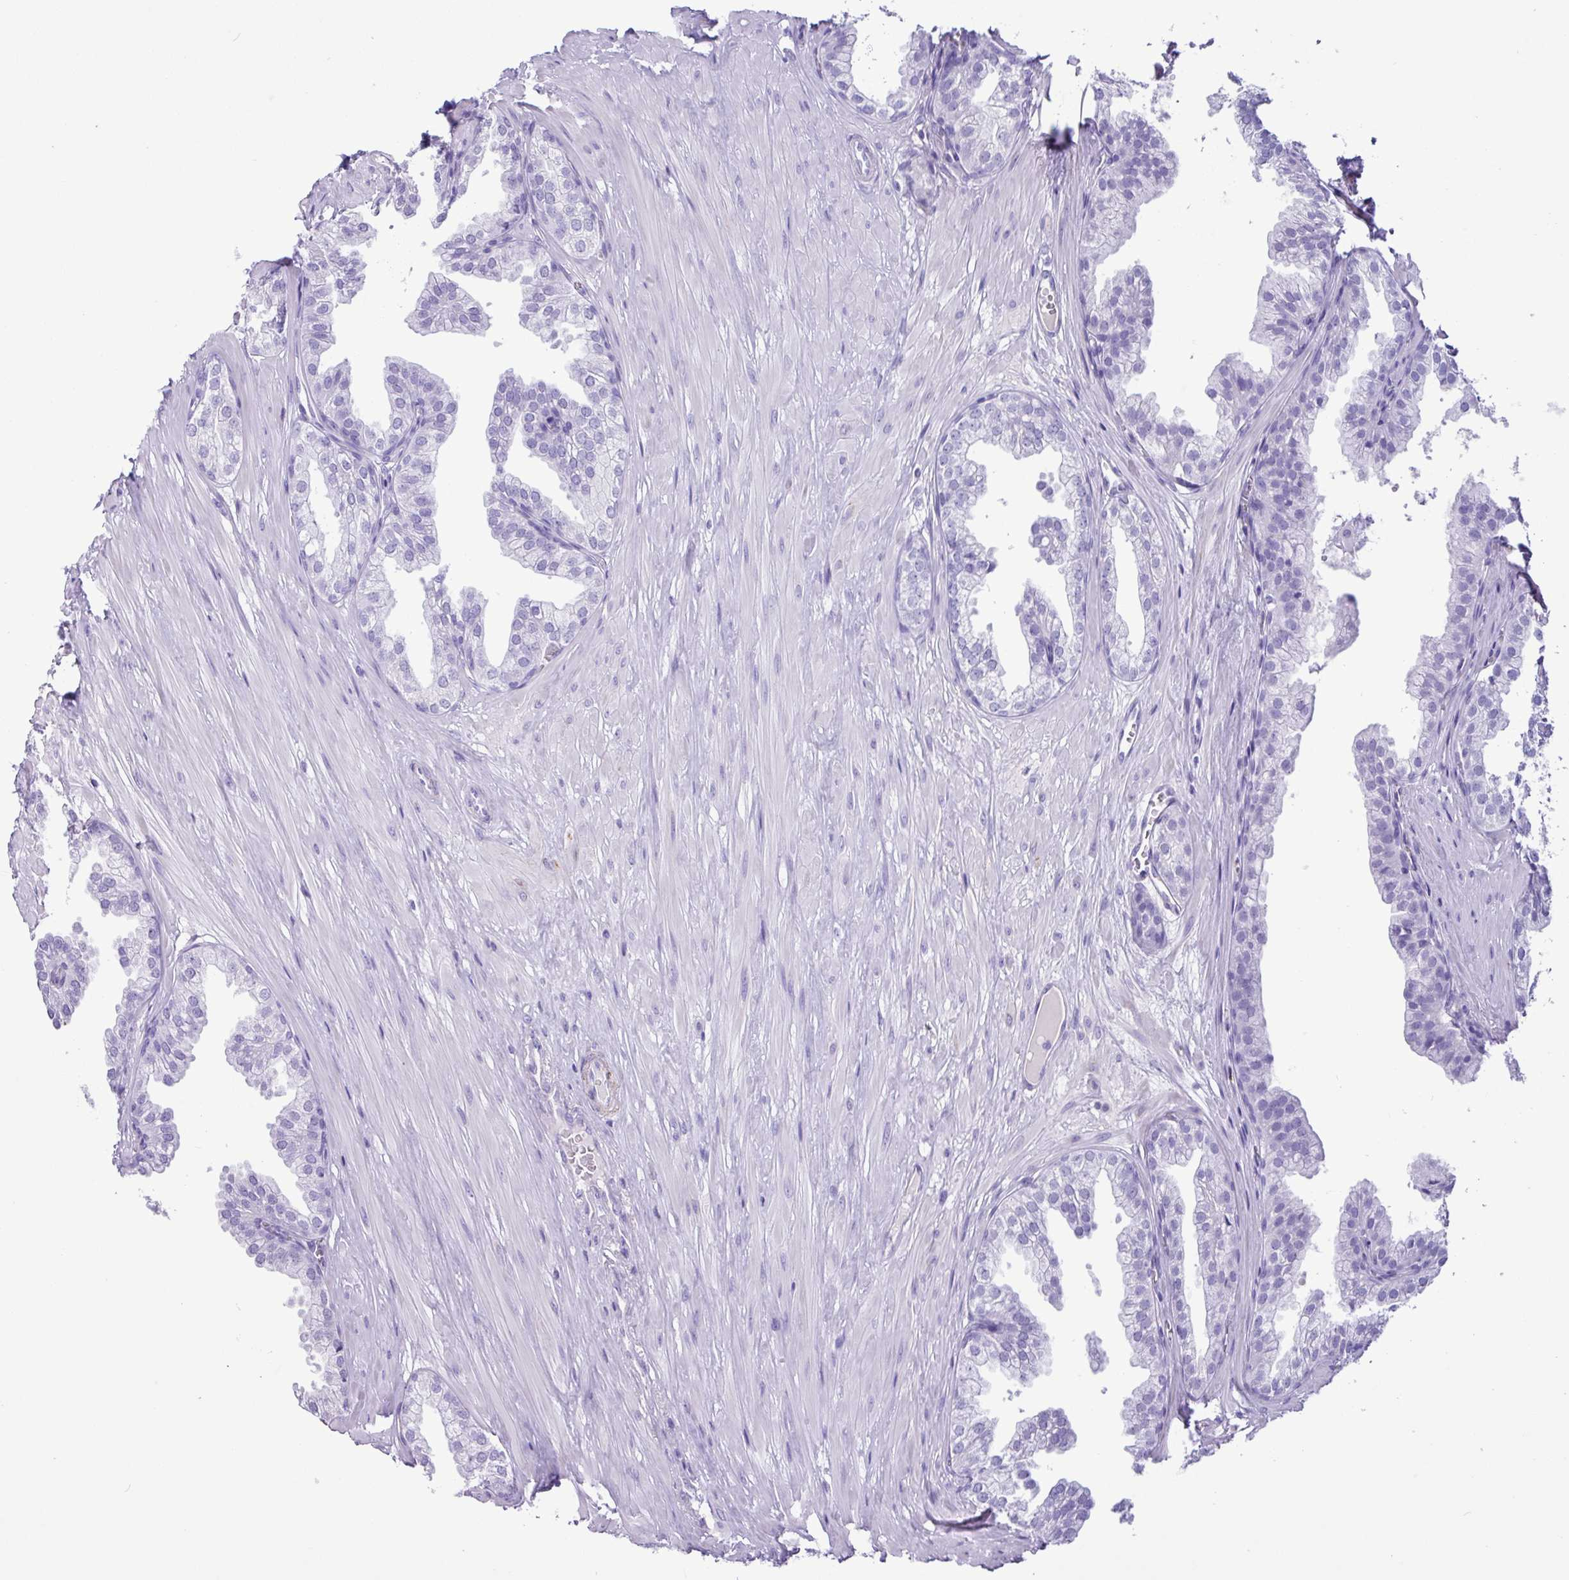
{"staining": {"intensity": "negative", "quantity": "none", "location": "none"}, "tissue": "prostate", "cell_type": "Glandular cells", "image_type": "normal", "snomed": [{"axis": "morphology", "description": "Normal tissue, NOS"}, {"axis": "topography", "description": "Prostate"}, {"axis": "topography", "description": "Peripheral nerve tissue"}], "caption": "Immunohistochemical staining of normal prostate displays no significant positivity in glandular cells.", "gene": "CKMT2", "patient": {"sex": "male", "age": 55}}